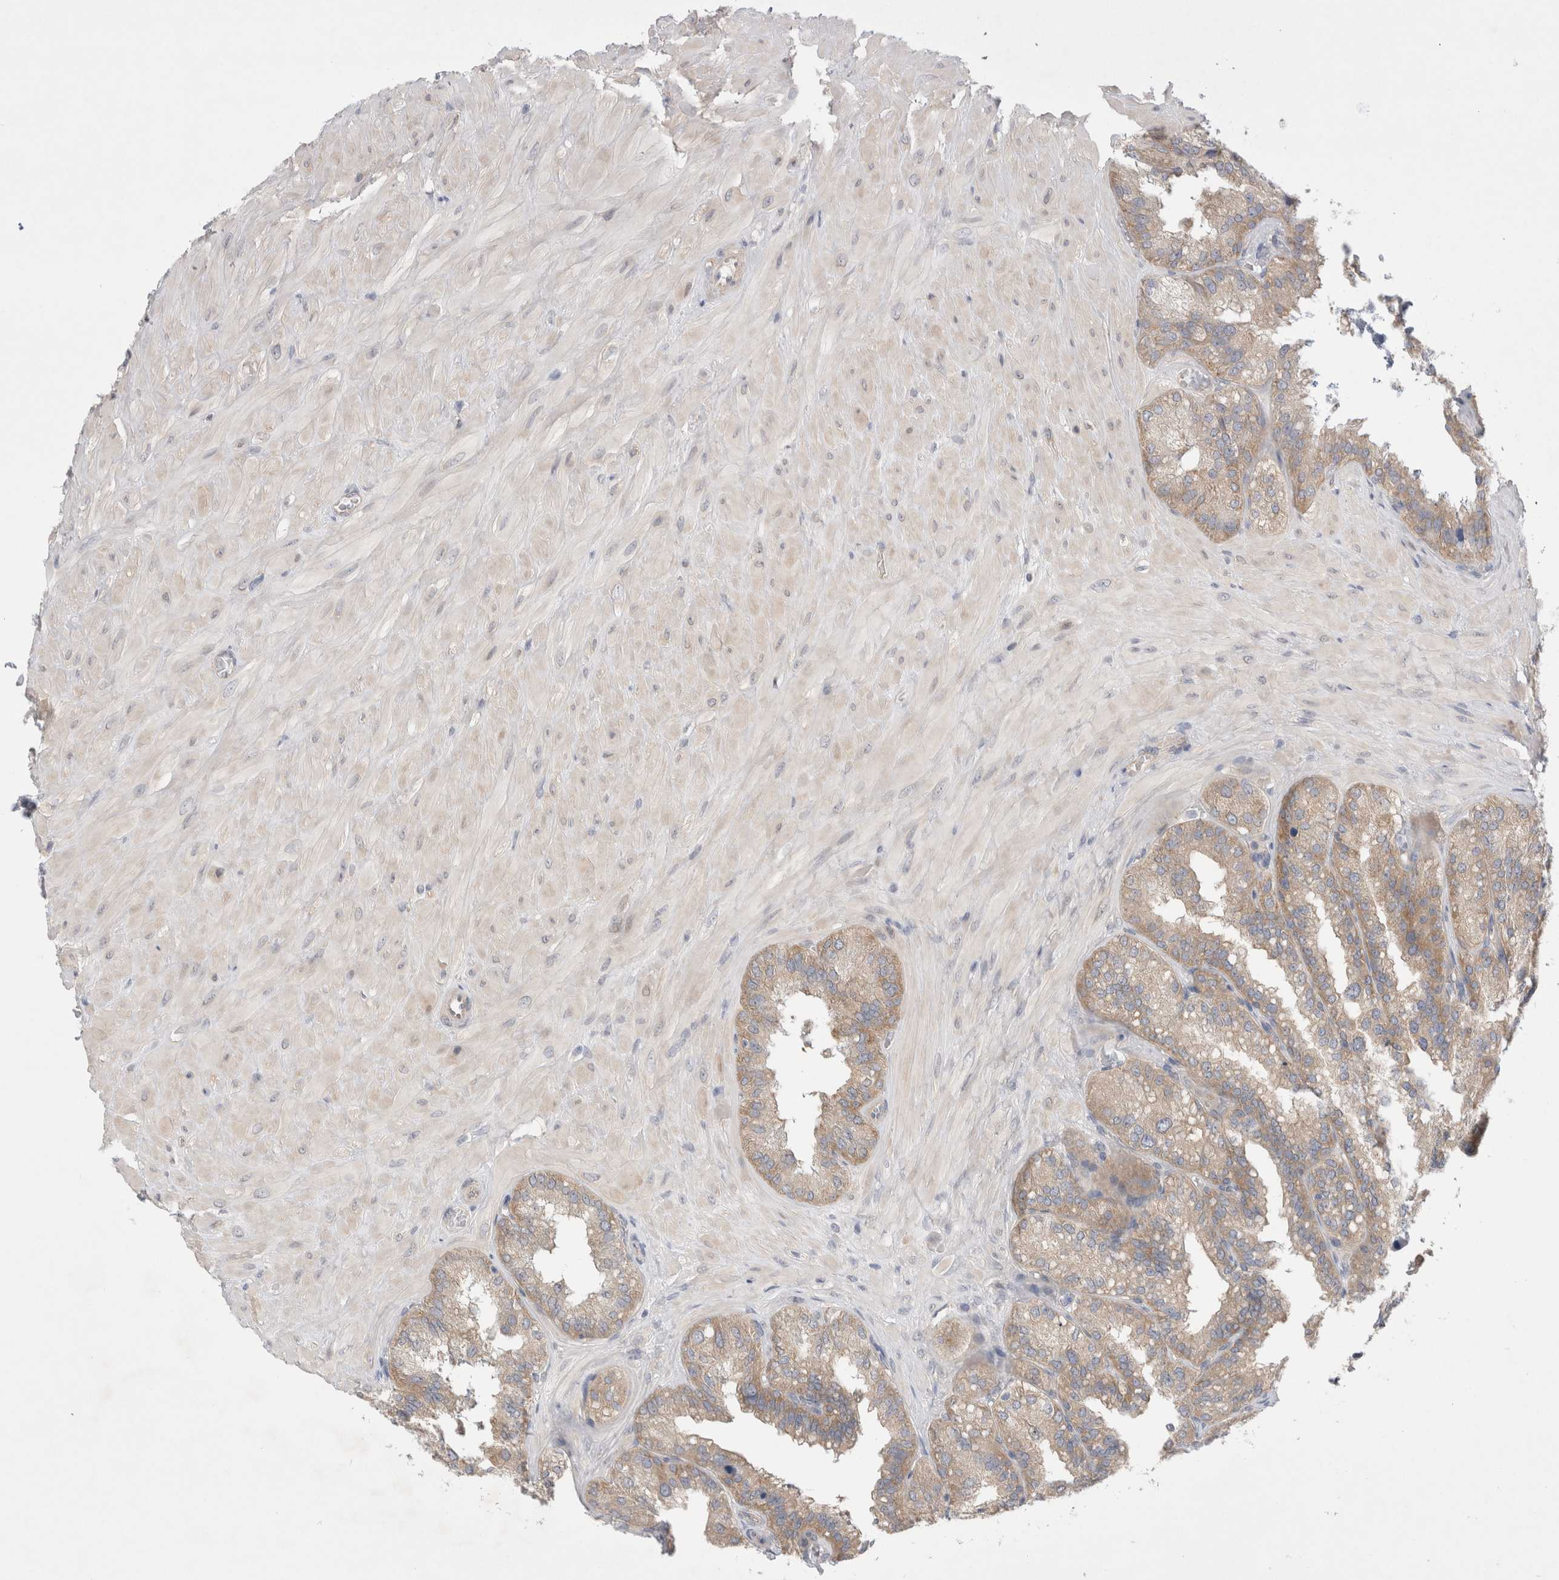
{"staining": {"intensity": "weak", "quantity": ">75%", "location": "cytoplasmic/membranous"}, "tissue": "seminal vesicle", "cell_type": "Glandular cells", "image_type": "normal", "snomed": [{"axis": "morphology", "description": "Normal tissue, NOS"}, {"axis": "topography", "description": "Prostate"}, {"axis": "topography", "description": "Seminal veicle"}], "caption": "Weak cytoplasmic/membranous protein positivity is seen in approximately >75% of glandular cells in seminal vesicle. The protein is stained brown, and the nuclei are stained in blue (DAB IHC with brightfield microscopy, high magnification).", "gene": "WIPF2", "patient": {"sex": "male", "age": 51}}